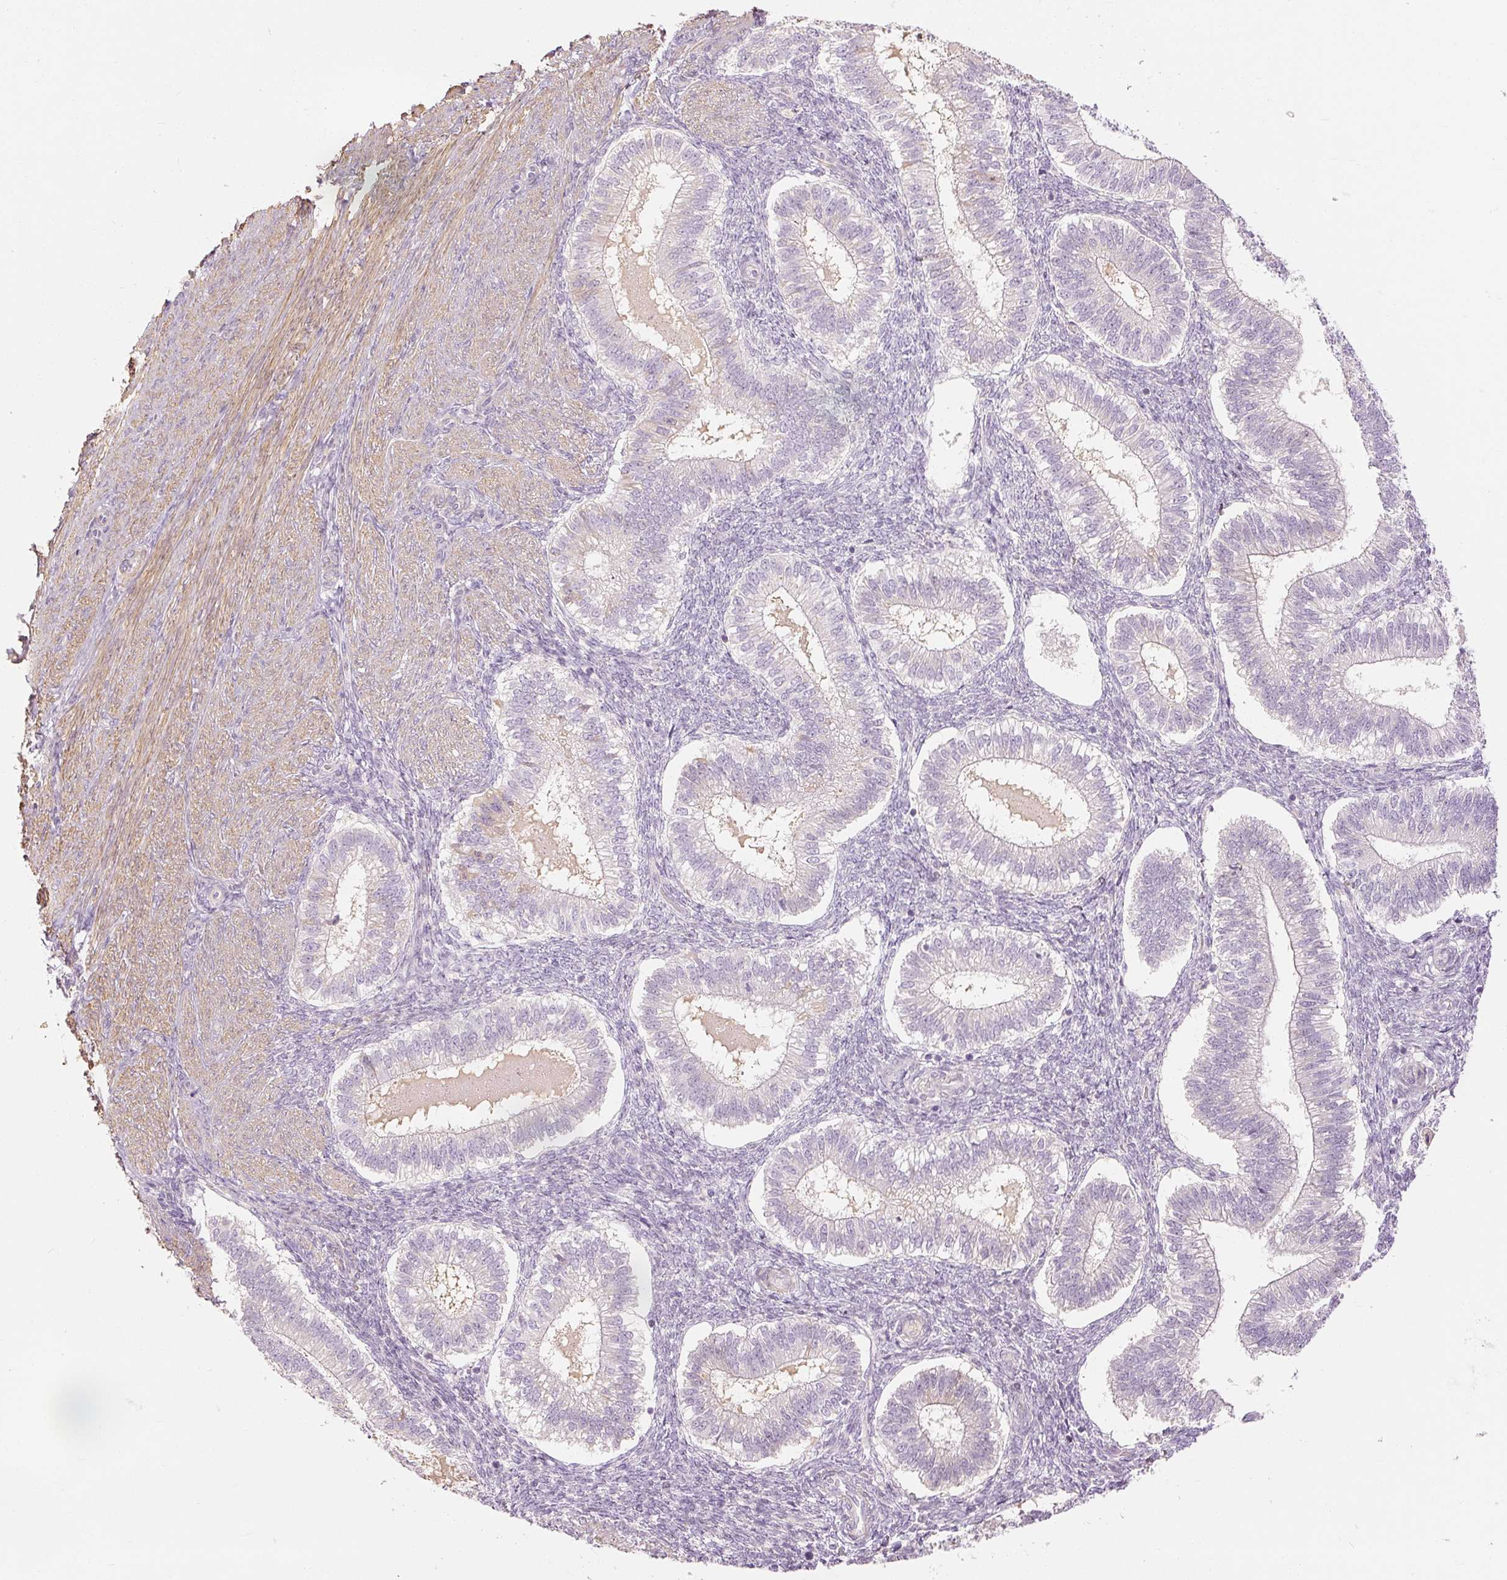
{"staining": {"intensity": "negative", "quantity": "none", "location": "none"}, "tissue": "endometrium", "cell_type": "Cells in endometrial stroma", "image_type": "normal", "snomed": [{"axis": "morphology", "description": "Normal tissue, NOS"}, {"axis": "topography", "description": "Endometrium"}], "caption": "High magnification brightfield microscopy of normal endometrium stained with DAB (3,3'-diaminobenzidine) (brown) and counterstained with hematoxylin (blue): cells in endometrial stroma show no significant positivity. Brightfield microscopy of IHC stained with DAB (brown) and hematoxylin (blue), captured at high magnification.", "gene": "CAPN3", "patient": {"sex": "female", "age": 25}}